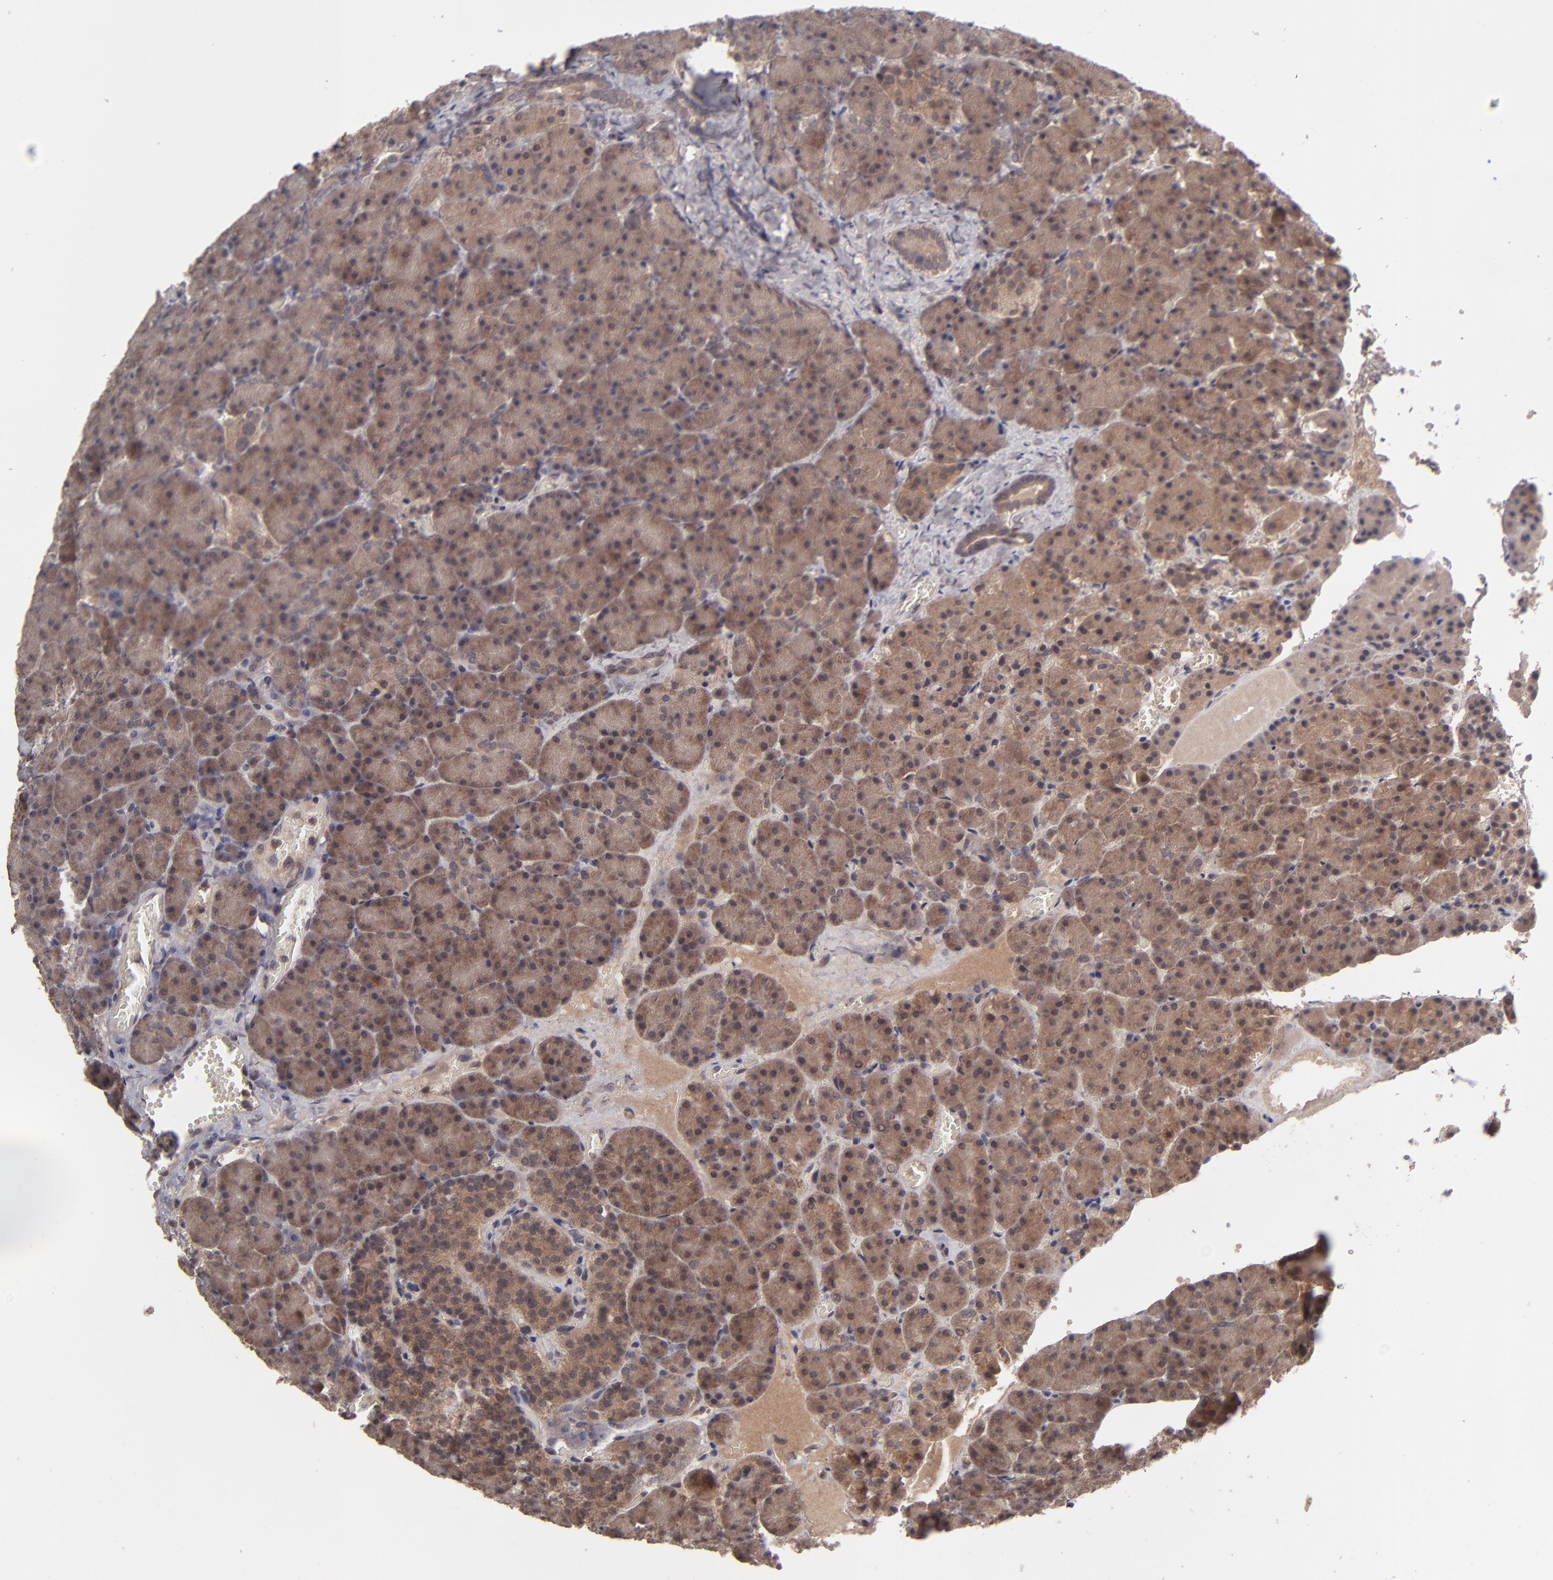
{"staining": {"intensity": "moderate", "quantity": ">75%", "location": "cytoplasmic/membranous"}, "tissue": "carcinoid", "cell_type": "Tumor cells", "image_type": "cancer", "snomed": [{"axis": "morphology", "description": "Normal tissue, NOS"}, {"axis": "morphology", "description": "Carcinoid, malignant, NOS"}, {"axis": "topography", "description": "Pancreas"}], "caption": "IHC (DAB) staining of malignant carcinoid exhibits moderate cytoplasmic/membranous protein positivity in approximately >75% of tumor cells.", "gene": "TYMS", "patient": {"sex": "female", "age": 35}}